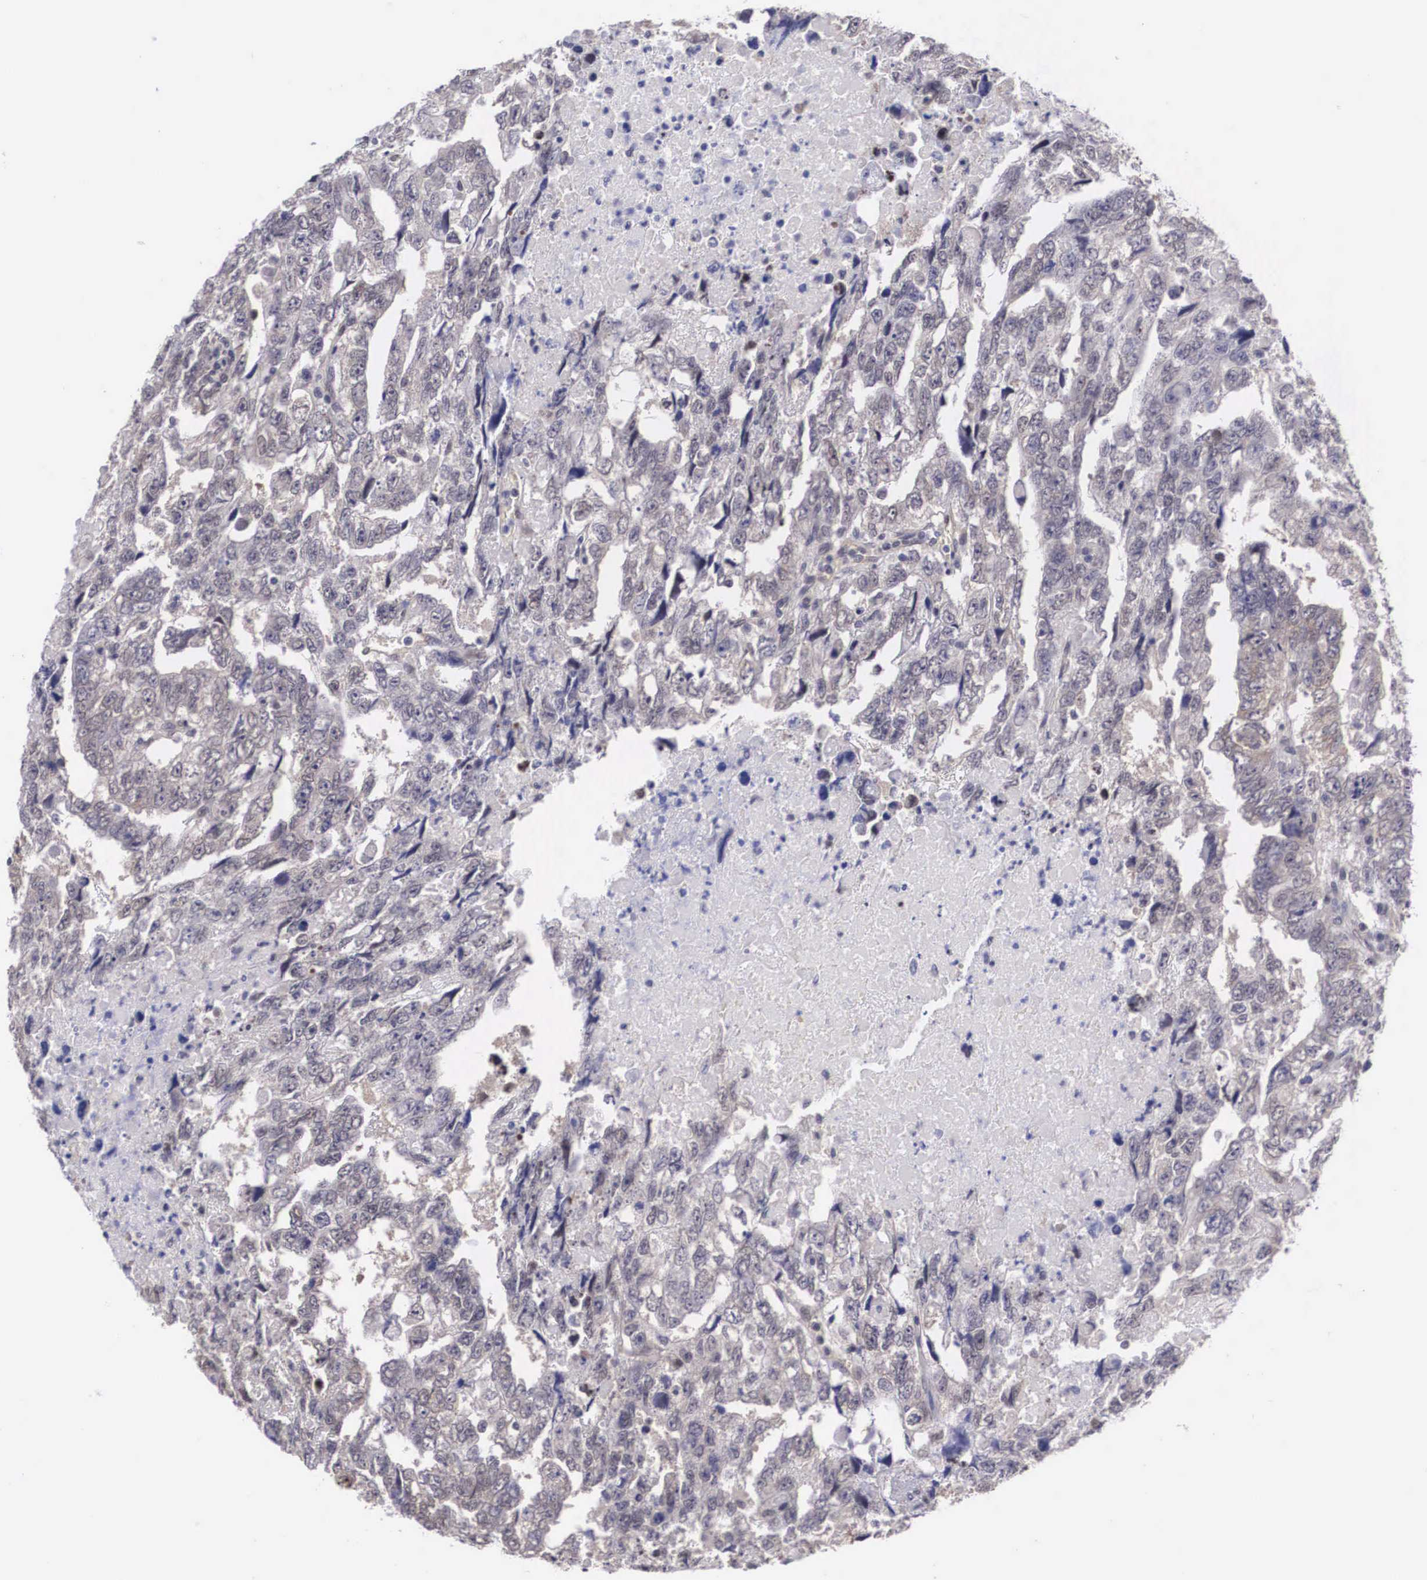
{"staining": {"intensity": "negative", "quantity": "none", "location": "none"}, "tissue": "testis cancer", "cell_type": "Tumor cells", "image_type": "cancer", "snomed": [{"axis": "morphology", "description": "Carcinoma, Embryonal, NOS"}, {"axis": "topography", "description": "Testis"}], "caption": "Human embryonal carcinoma (testis) stained for a protein using immunohistochemistry (IHC) demonstrates no staining in tumor cells.", "gene": "OTX2", "patient": {"sex": "male", "age": 36}}